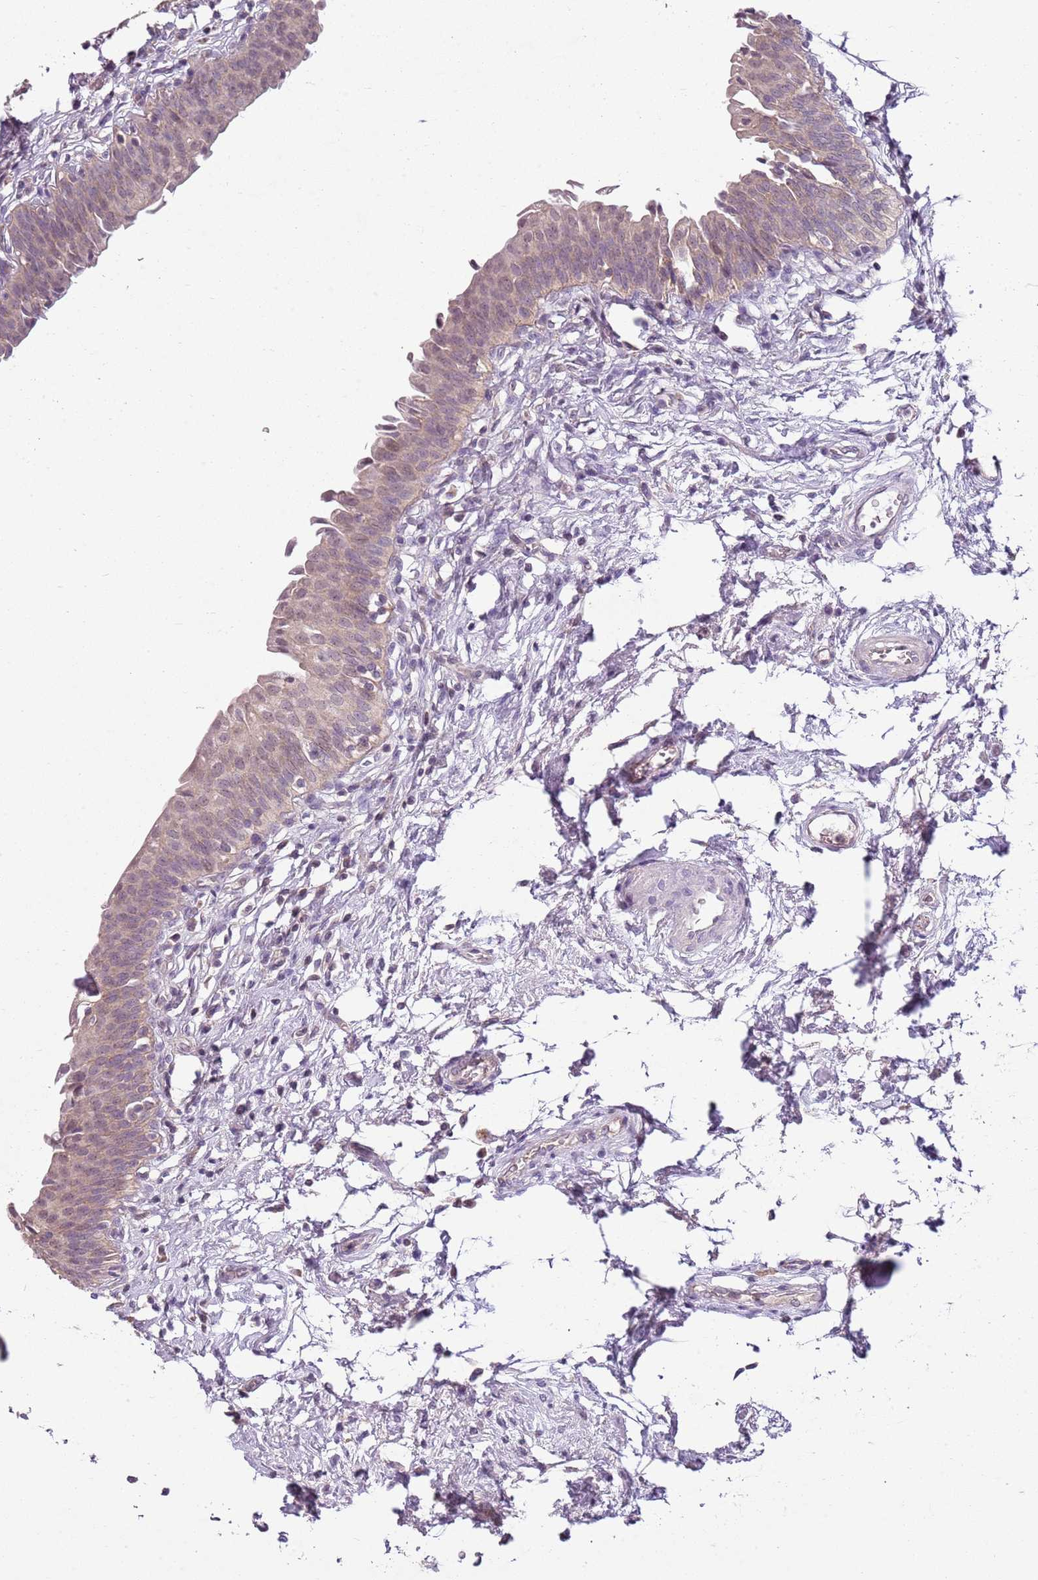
{"staining": {"intensity": "weak", "quantity": "25%-75%", "location": "cytoplasmic/membranous,nuclear"}, "tissue": "urinary bladder", "cell_type": "Urothelial cells", "image_type": "normal", "snomed": [{"axis": "morphology", "description": "Normal tissue, NOS"}, {"axis": "topography", "description": "Urinary bladder"}], "caption": "IHC histopathology image of normal urinary bladder stained for a protein (brown), which demonstrates low levels of weak cytoplasmic/membranous,nuclear staining in about 25%-75% of urothelial cells.", "gene": "TEKT4", "patient": {"sex": "male", "age": 83}}